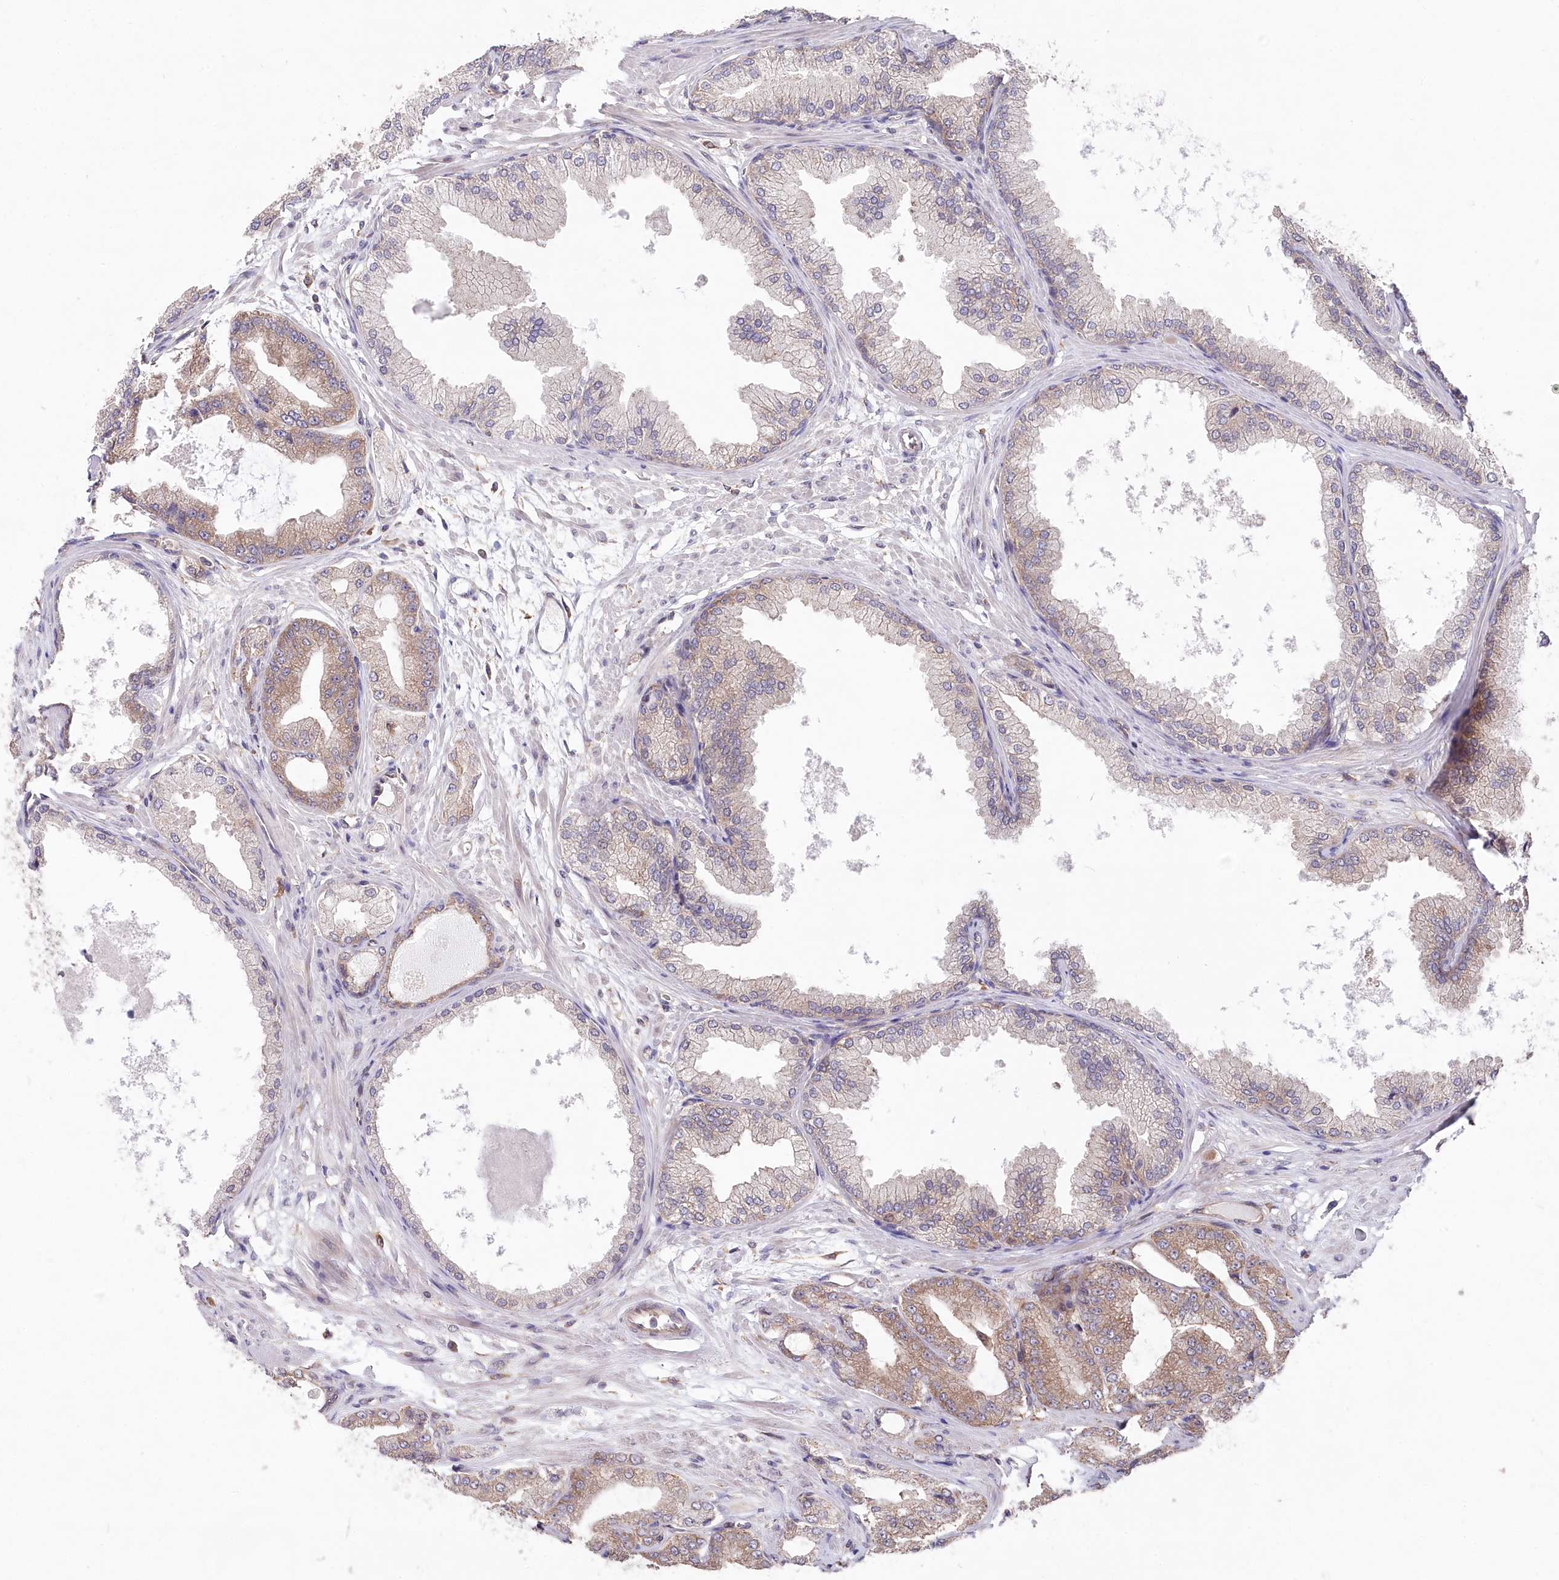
{"staining": {"intensity": "weak", "quantity": ">75%", "location": "cytoplasmic/membranous"}, "tissue": "prostate cancer", "cell_type": "Tumor cells", "image_type": "cancer", "snomed": [{"axis": "morphology", "description": "Adenocarcinoma, Low grade"}, {"axis": "topography", "description": "Prostate"}], "caption": "Immunohistochemistry (IHC) (DAB) staining of prostate cancer shows weak cytoplasmic/membranous protein expression in about >75% of tumor cells. The protein is shown in brown color, while the nuclei are stained blue.", "gene": "PPP1R21", "patient": {"sex": "male", "age": 63}}